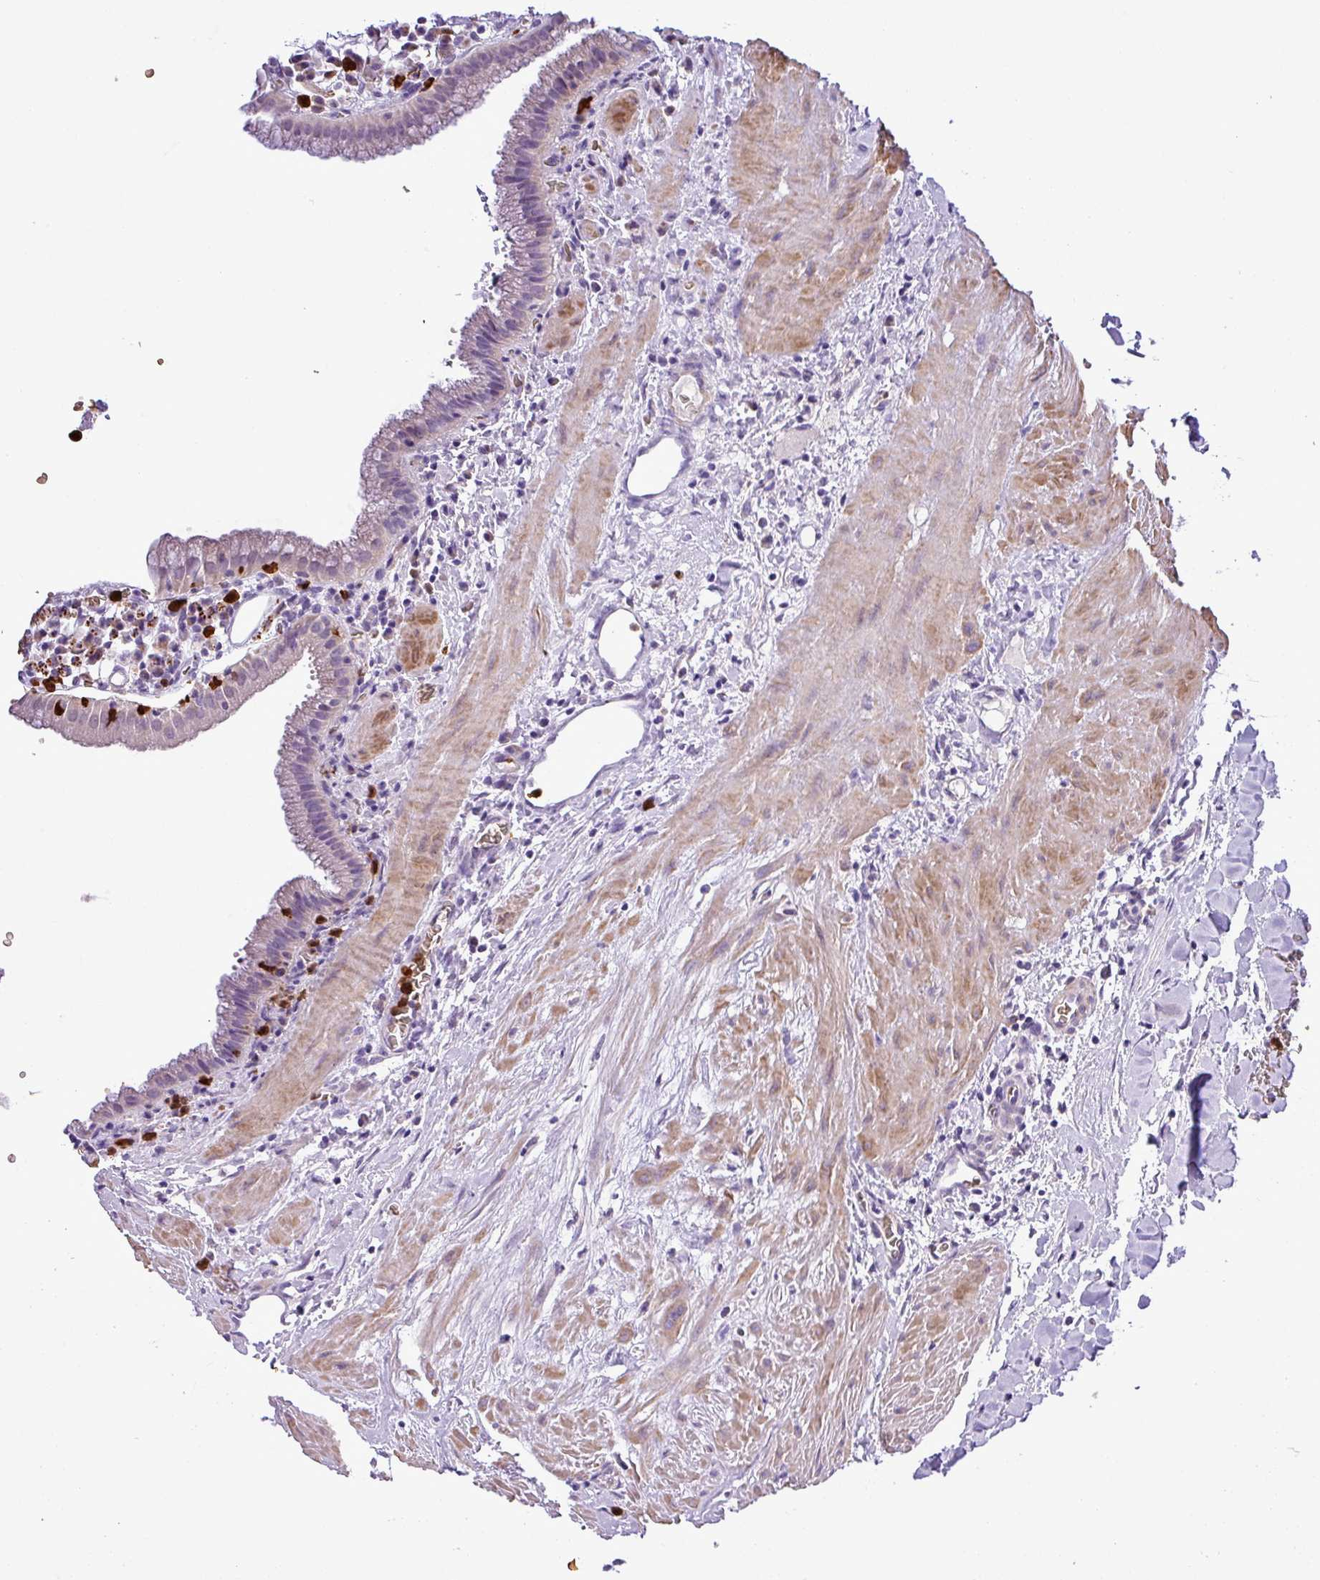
{"staining": {"intensity": "moderate", "quantity": "<25%", "location": "cytoplasmic/membranous"}, "tissue": "gallbladder", "cell_type": "Glandular cells", "image_type": "normal", "snomed": [{"axis": "morphology", "description": "Normal tissue, NOS"}, {"axis": "topography", "description": "Gallbladder"}], "caption": "Protein staining by immunohistochemistry shows moderate cytoplasmic/membranous expression in approximately <25% of glandular cells in normal gallbladder.", "gene": "MGAT4B", "patient": {"sex": "male", "age": 78}}